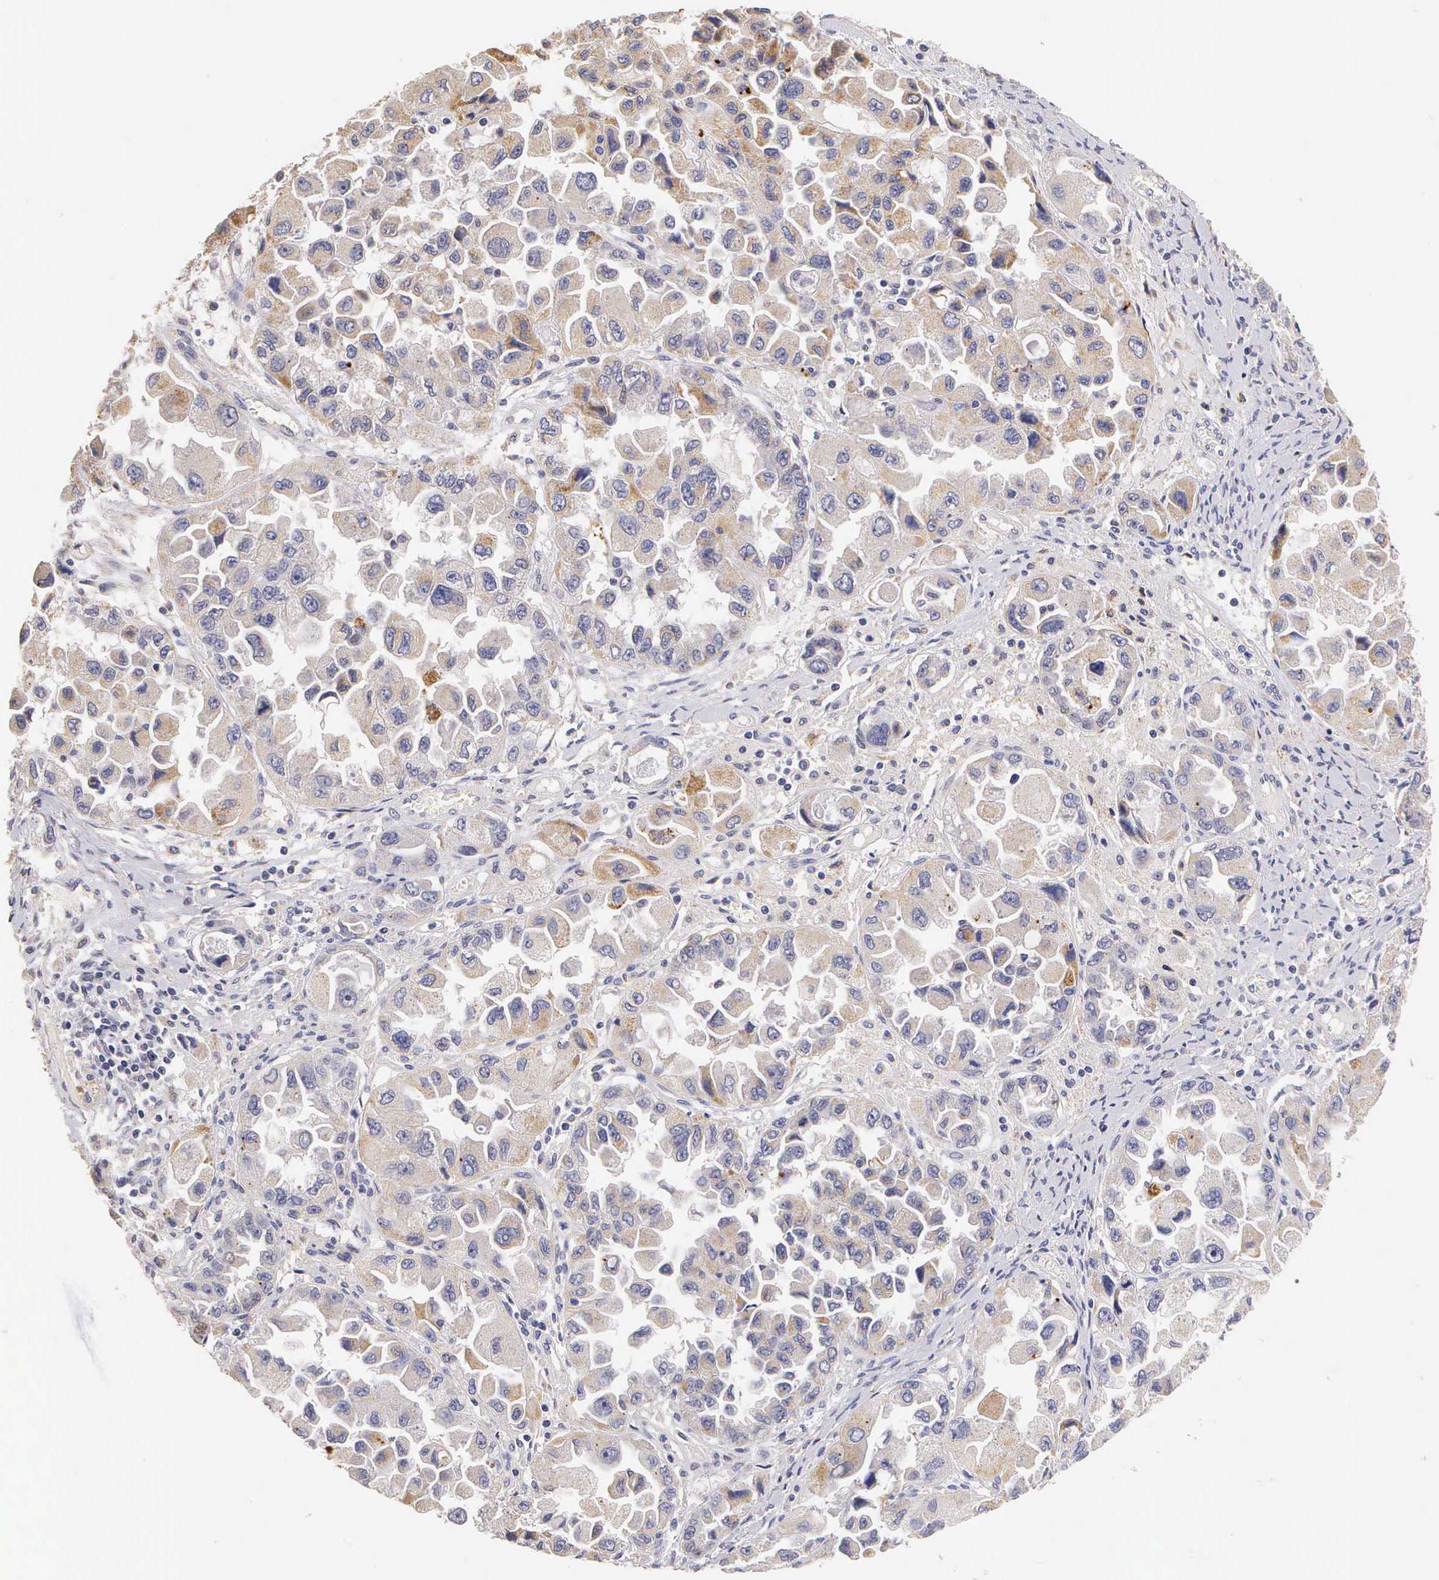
{"staining": {"intensity": "moderate", "quantity": "<25%", "location": "cytoplasmic/membranous,nuclear"}, "tissue": "ovarian cancer", "cell_type": "Tumor cells", "image_type": "cancer", "snomed": [{"axis": "morphology", "description": "Cystadenocarcinoma, serous, NOS"}, {"axis": "topography", "description": "Ovary"}], "caption": "This is a histology image of immunohistochemistry staining of serous cystadenocarcinoma (ovarian), which shows moderate positivity in the cytoplasmic/membranous and nuclear of tumor cells.", "gene": "ESR1", "patient": {"sex": "female", "age": 84}}